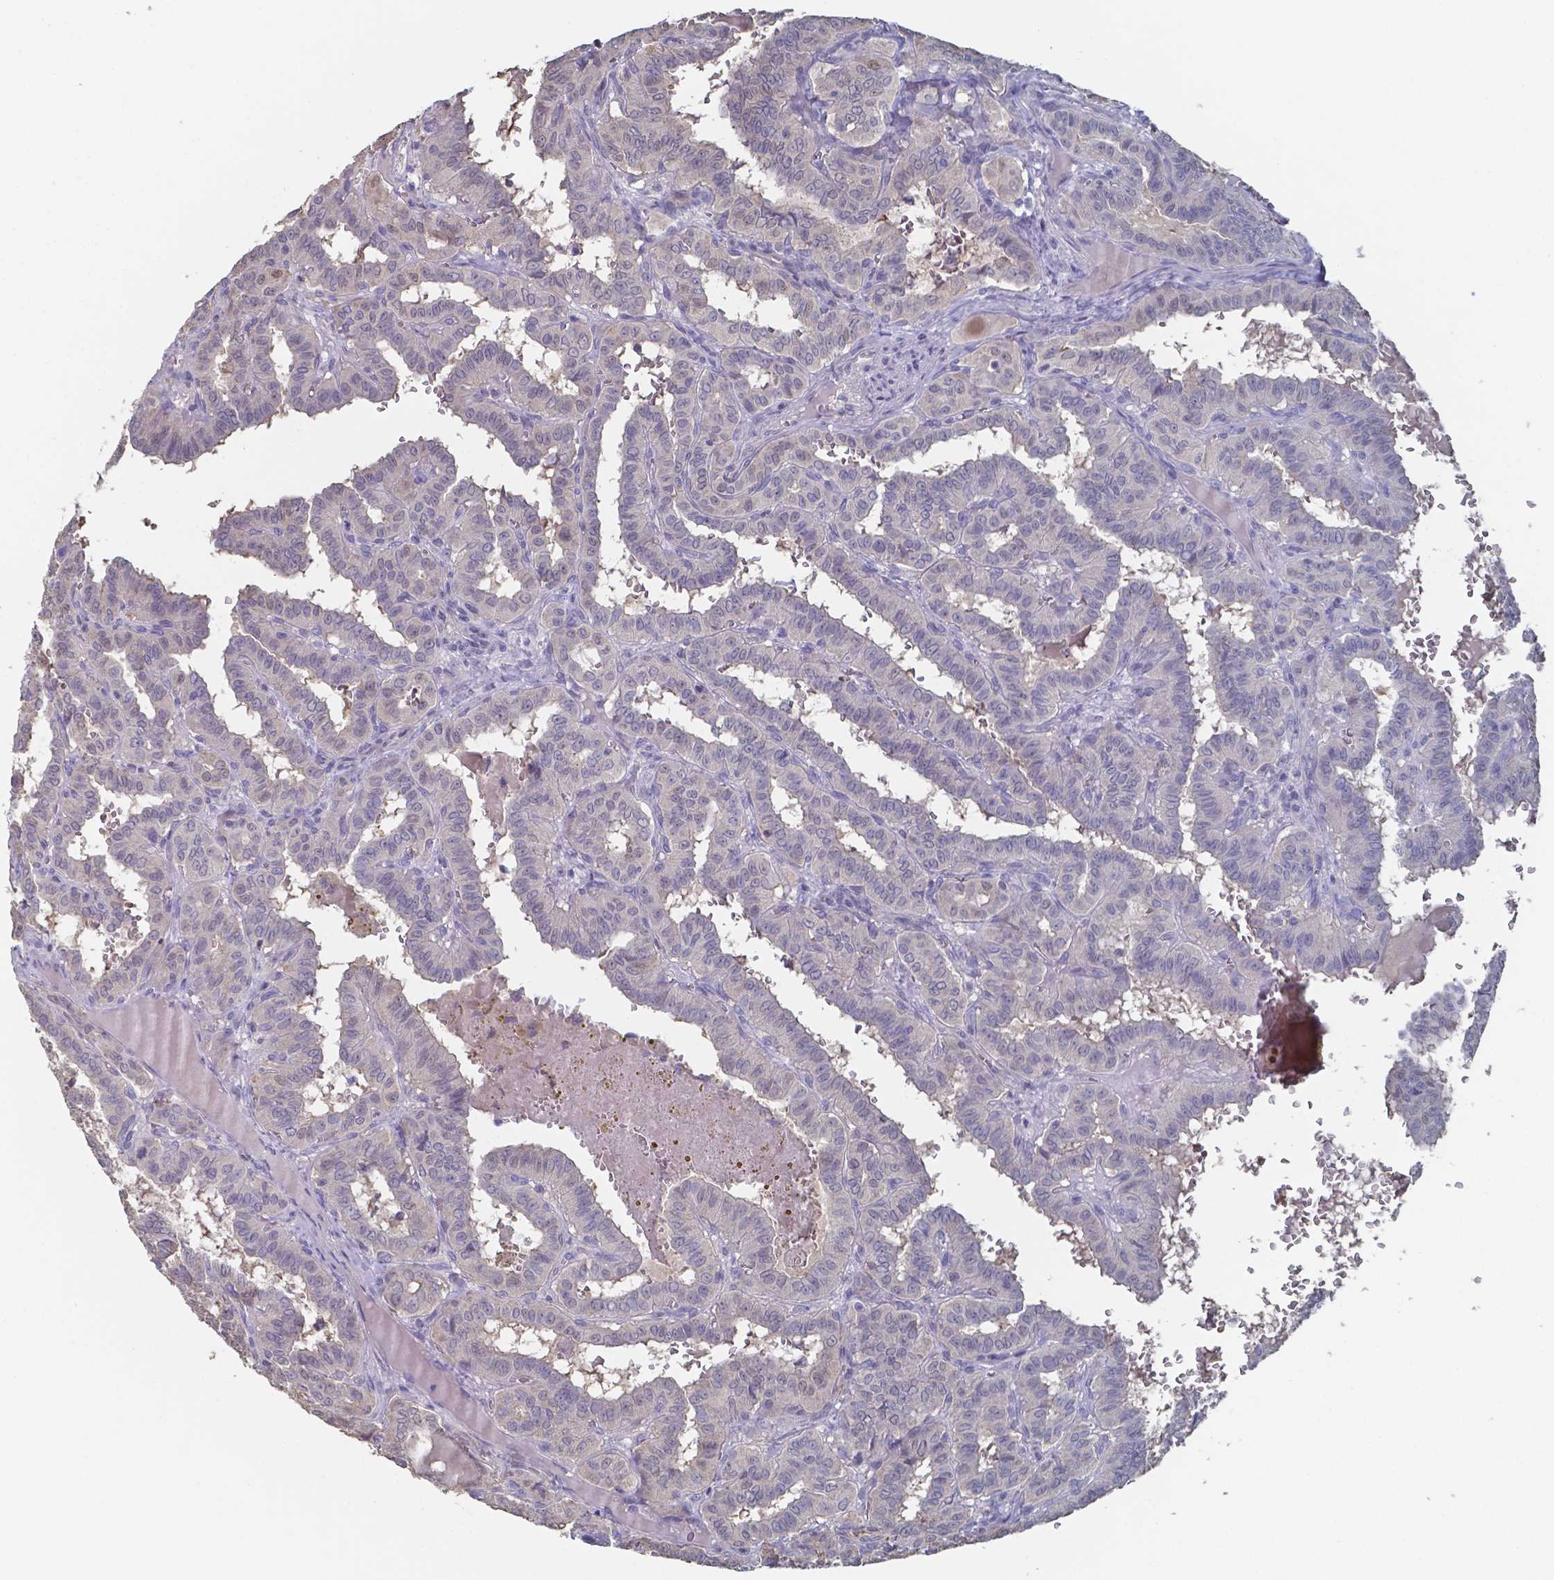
{"staining": {"intensity": "negative", "quantity": "none", "location": "none"}, "tissue": "thyroid cancer", "cell_type": "Tumor cells", "image_type": "cancer", "snomed": [{"axis": "morphology", "description": "Papillary adenocarcinoma, NOS"}, {"axis": "topography", "description": "Thyroid gland"}], "caption": "Immunohistochemistry (IHC) of human papillary adenocarcinoma (thyroid) displays no expression in tumor cells. Nuclei are stained in blue.", "gene": "FOXJ1", "patient": {"sex": "female", "age": 21}}